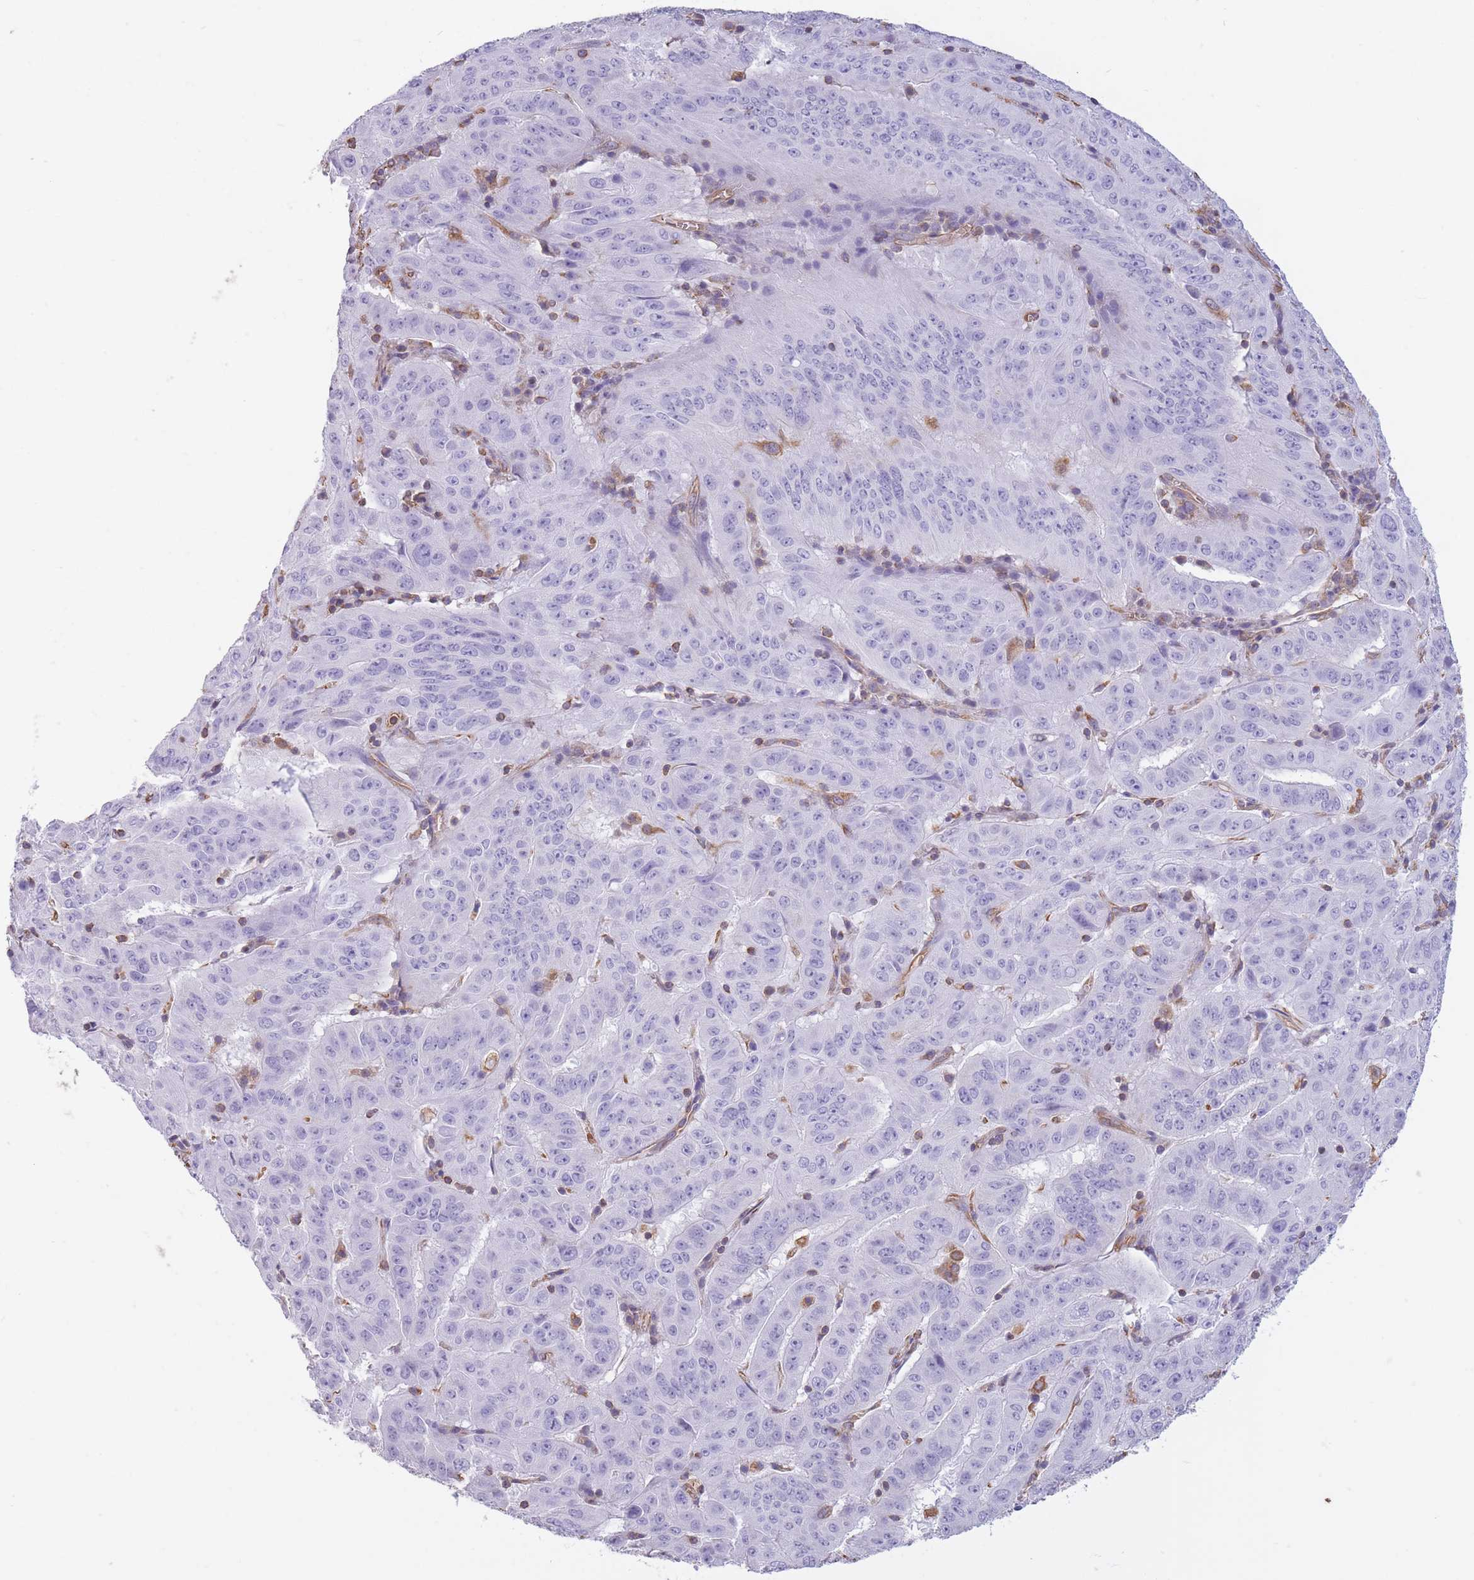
{"staining": {"intensity": "negative", "quantity": "none", "location": "none"}, "tissue": "pancreatic cancer", "cell_type": "Tumor cells", "image_type": "cancer", "snomed": [{"axis": "morphology", "description": "Adenocarcinoma, NOS"}, {"axis": "topography", "description": "Pancreas"}], "caption": "High magnification brightfield microscopy of pancreatic cancer stained with DAB (brown) and counterstained with hematoxylin (blue): tumor cells show no significant positivity.", "gene": "ADD1", "patient": {"sex": "male", "age": 63}}